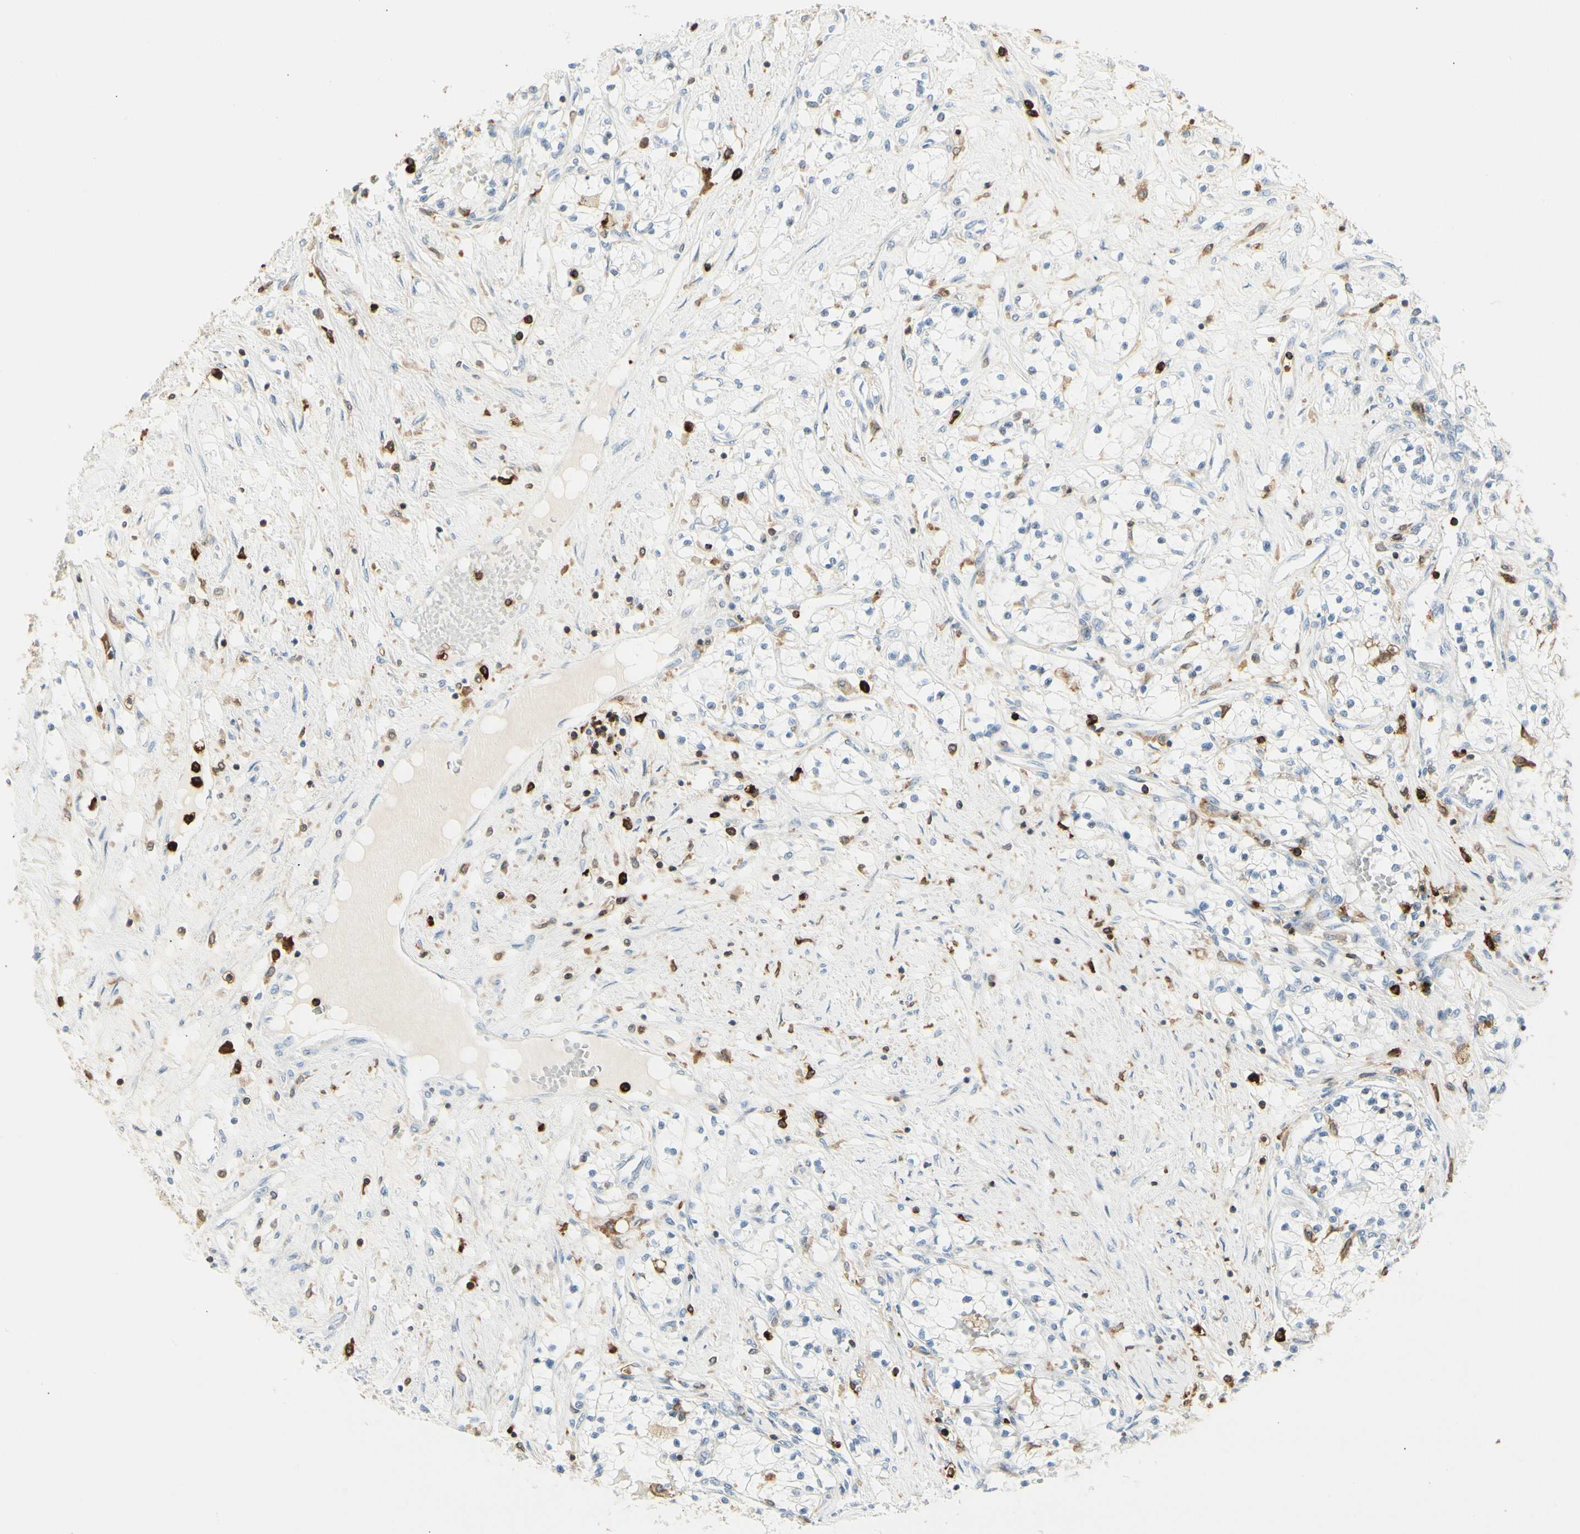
{"staining": {"intensity": "negative", "quantity": "none", "location": "none"}, "tissue": "renal cancer", "cell_type": "Tumor cells", "image_type": "cancer", "snomed": [{"axis": "morphology", "description": "Adenocarcinoma, NOS"}, {"axis": "topography", "description": "Kidney"}], "caption": "Tumor cells are negative for protein expression in human renal cancer (adenocarcinoma).", "gene": "ITGB2", "patient": {"sex": "male", "age": 68}}